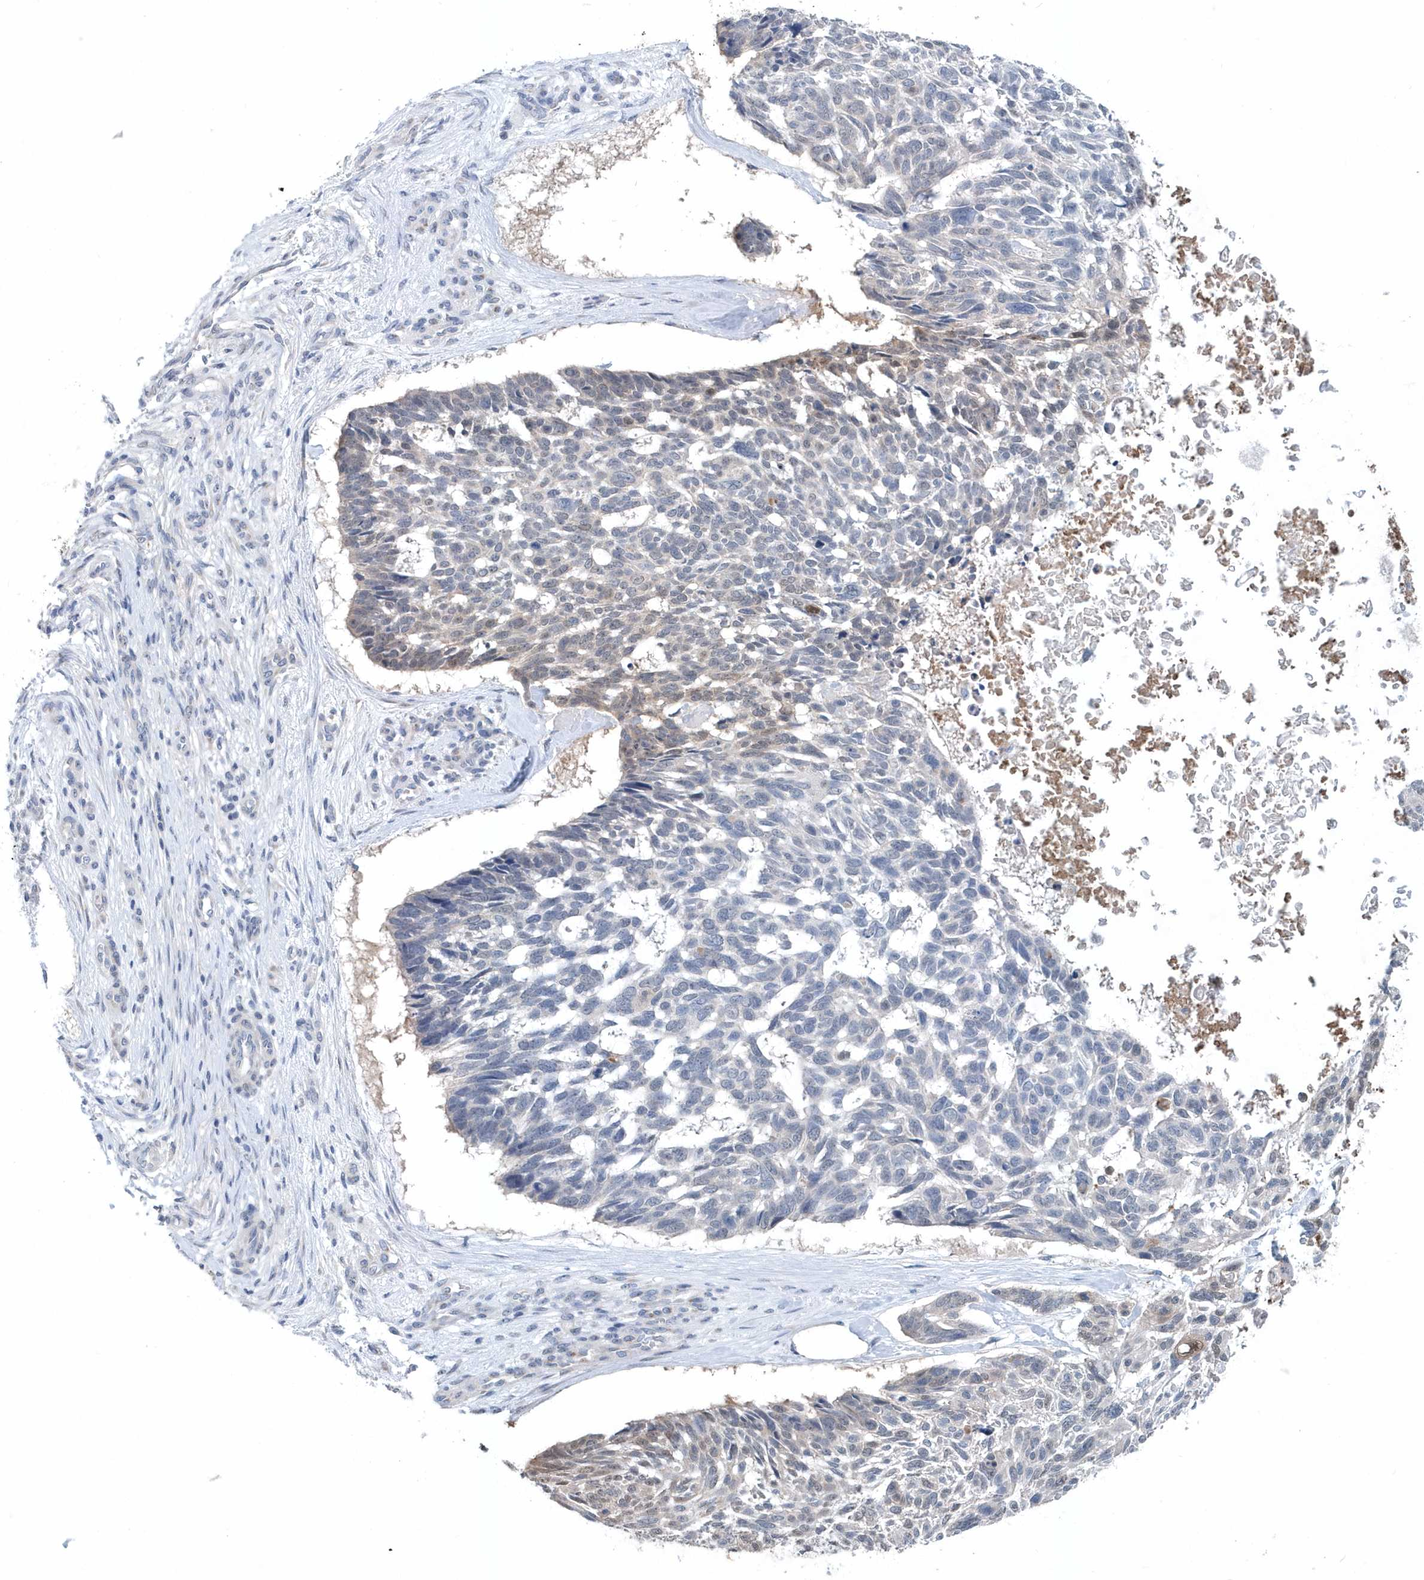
{"staining": {"intensity": "negative", "quantity": "none", "location": "none"}, "tissue": "skin cancer", "cell_type": "Tumor cells", "image_type": "cancer", "snomed": [{"axis": "morphology", "description": "Basal cell carcinoma"}, {"axis": "topography", "description": "Skin"}], "caption": "Histopathology image shows no significant protein positivity in tumor cells of skin basal cell carcinoma.", "gene": "PFN2", "patient": {"sex": "male", "age": 88}}